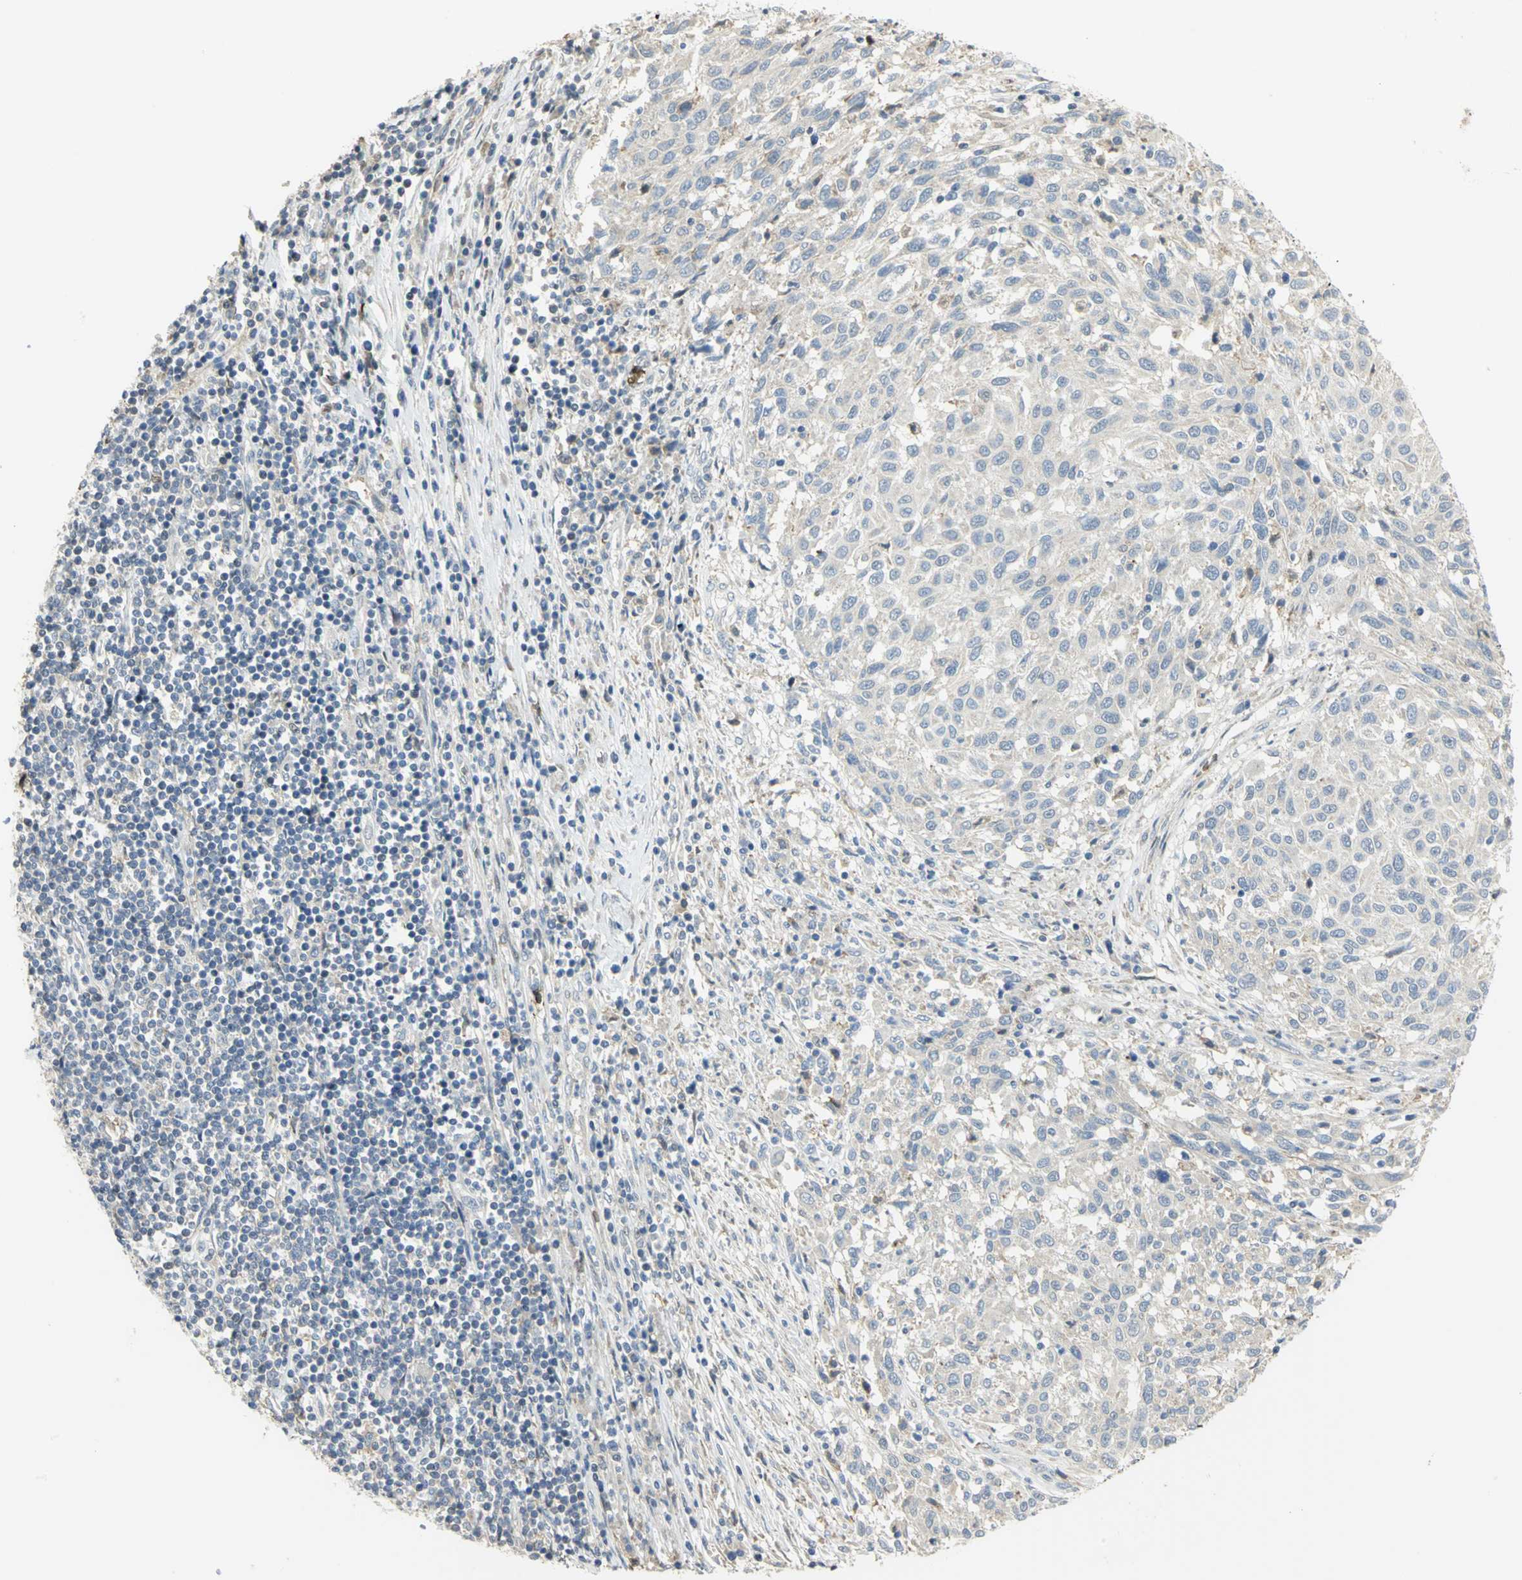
{"staining": {"intensity": "negative", "quantity": "none", "location": "none"}, "tissue": "melanoma", "cell_type": "Tumor cells", "image_type": "cancer", "snomed": [{"axis": "morphology", "description": "Malignant melanoma, Metastatic site"}, {"axis": "topography", "description": "Lymph node"}], "caption": "Tumor cells are negative for protein expression in human melanoma. (IHC, brightfield microscopy, high magnification).", "gene": "ANK1", "patient": {"sex": "male", "age": 61}}